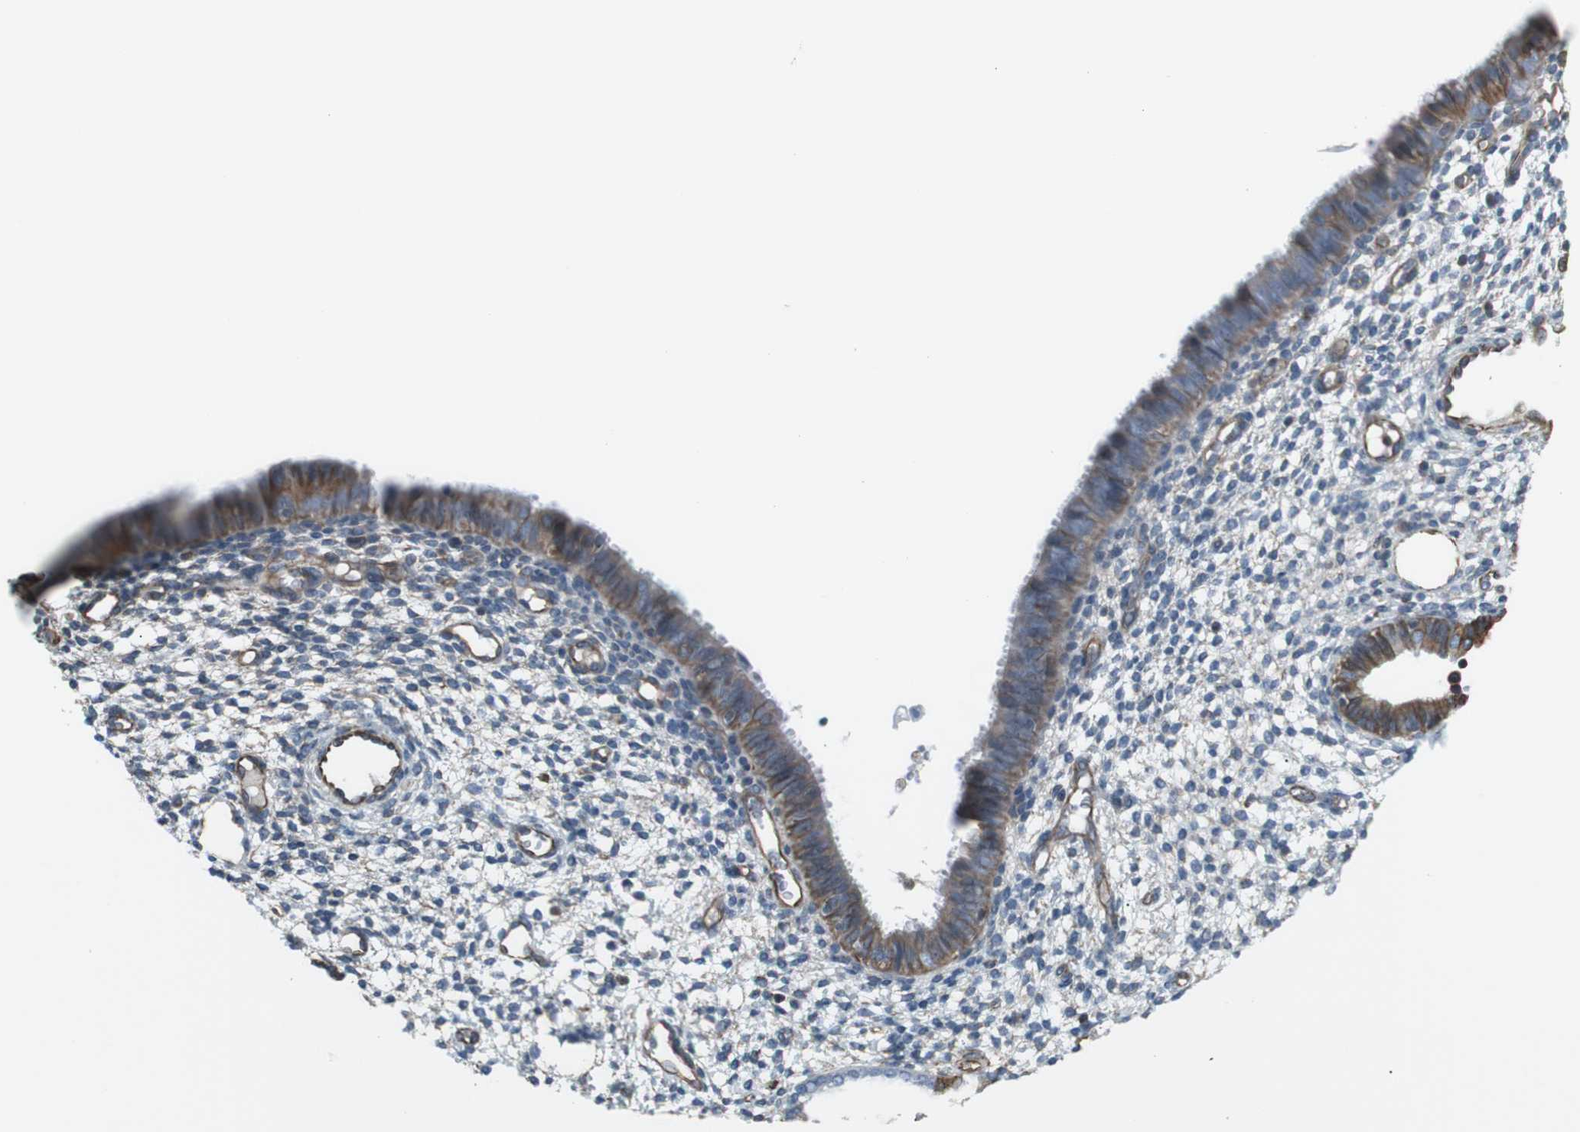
{"staining": {"intensity": "weak", "quantity": "<25%", "location": "cytoplasmic/membranous"}, "tissue": "endometrium", "cell_type": "Cells in endometrial stroma", "image_type": "normal", "snomed": [{"axis": "morphology", "description": "Normal tissue, NOS"}, {"axis": "topography", "description": "Endometrium"}], "caption": "IHC photomicrograph of benign human endometrium stained for a protein (brown), which demonstrates no positivity in cells in endometrial stroma.", "gene": "TMEM141", "patient": {"sex": "female", "age": 61}}